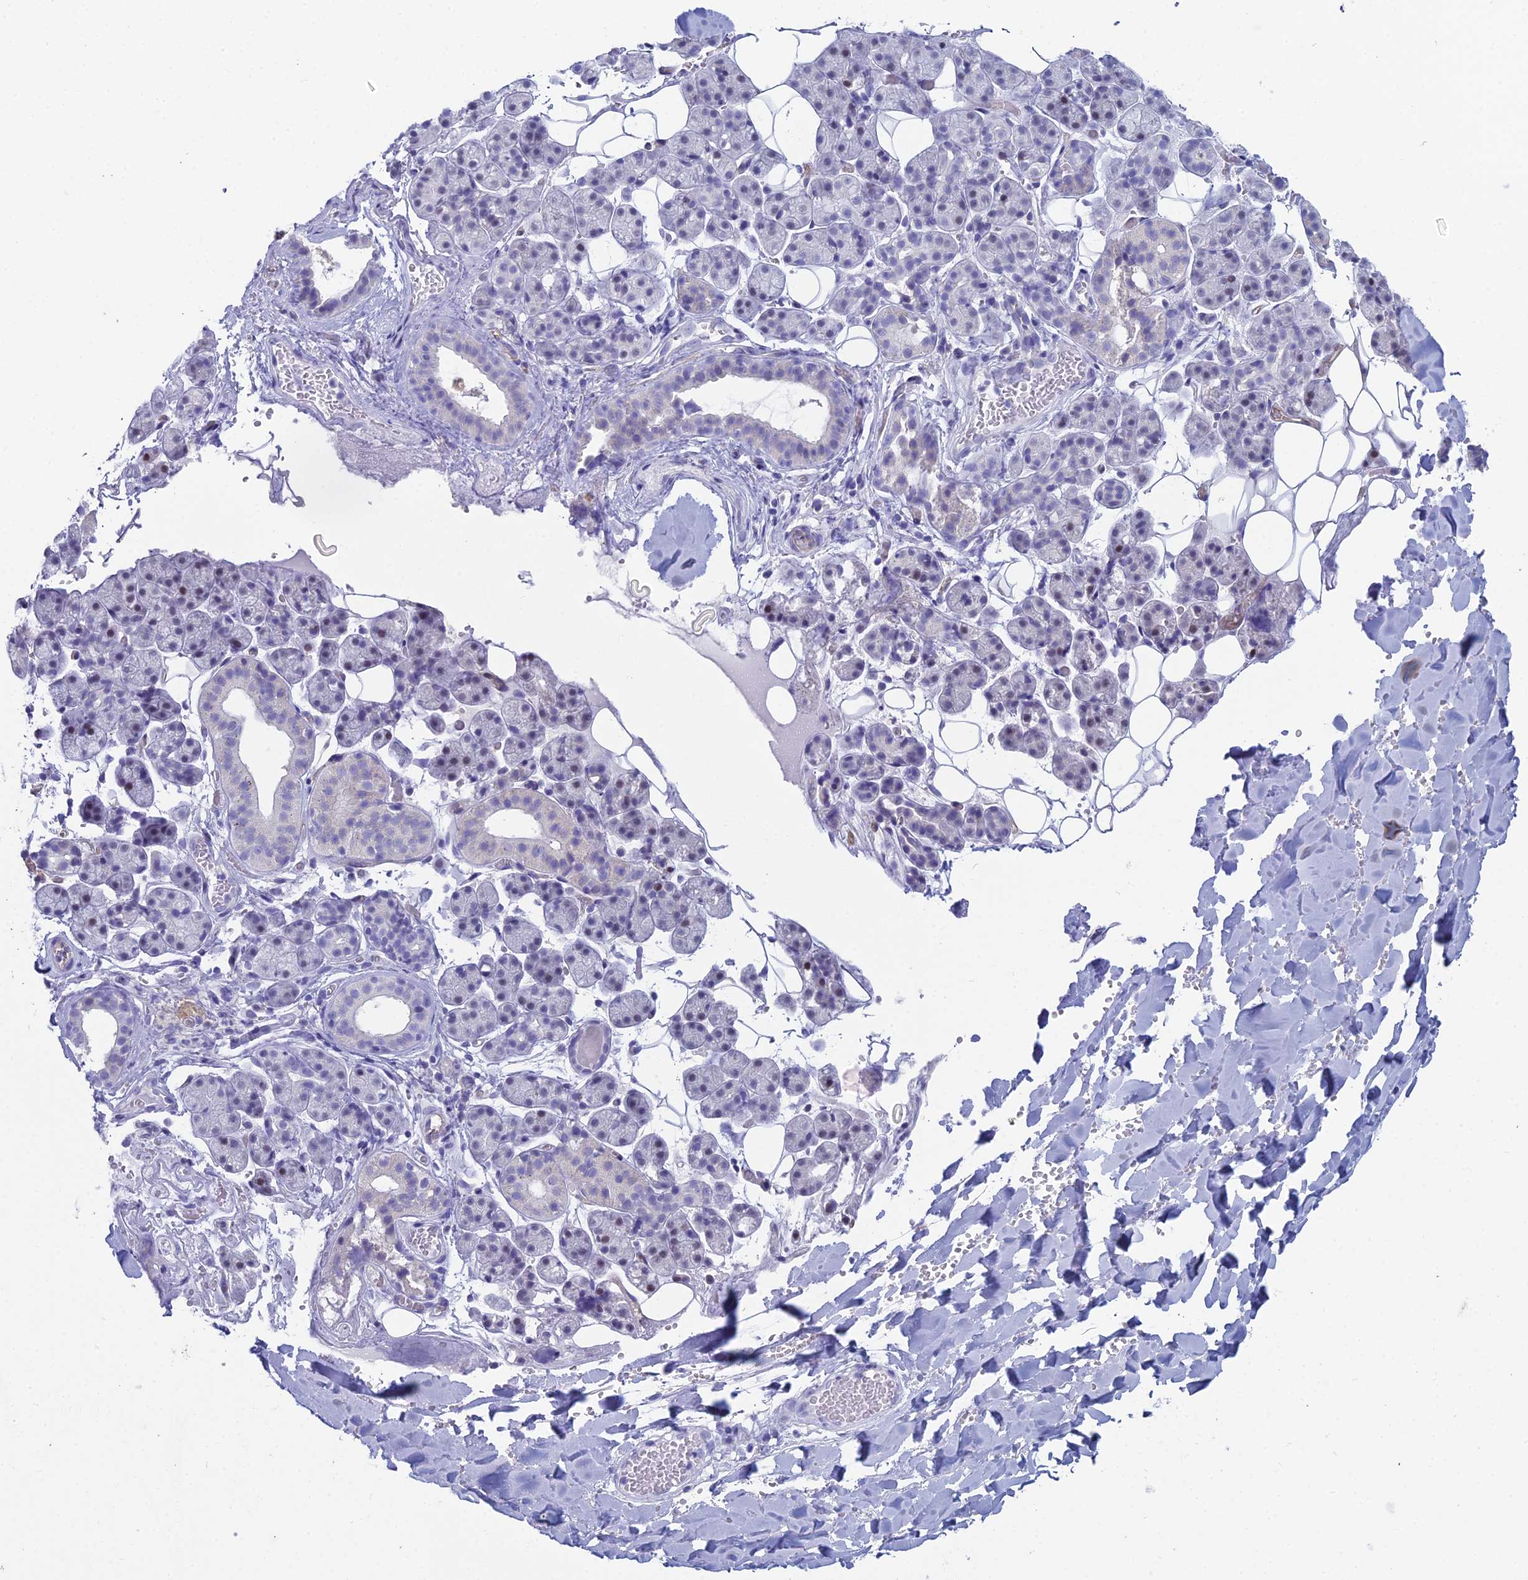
{"staining": {"intensity": "negative", "quantity": "none", "location": "none"}, "tissue": "salivary gland", "cell_type": "Glandular cells", "image_type": "normal", "snomed": [{"axis": "morphology", "description": "Normal tissue, NOS"}, {"axis": "topography", "description": "Salivary gland"}], "caption": "IHC of normal human salivary gland reveals no positivity in glandular cells.", "gene": "ACE", "patient": {"sex": "female", "age": 33}}